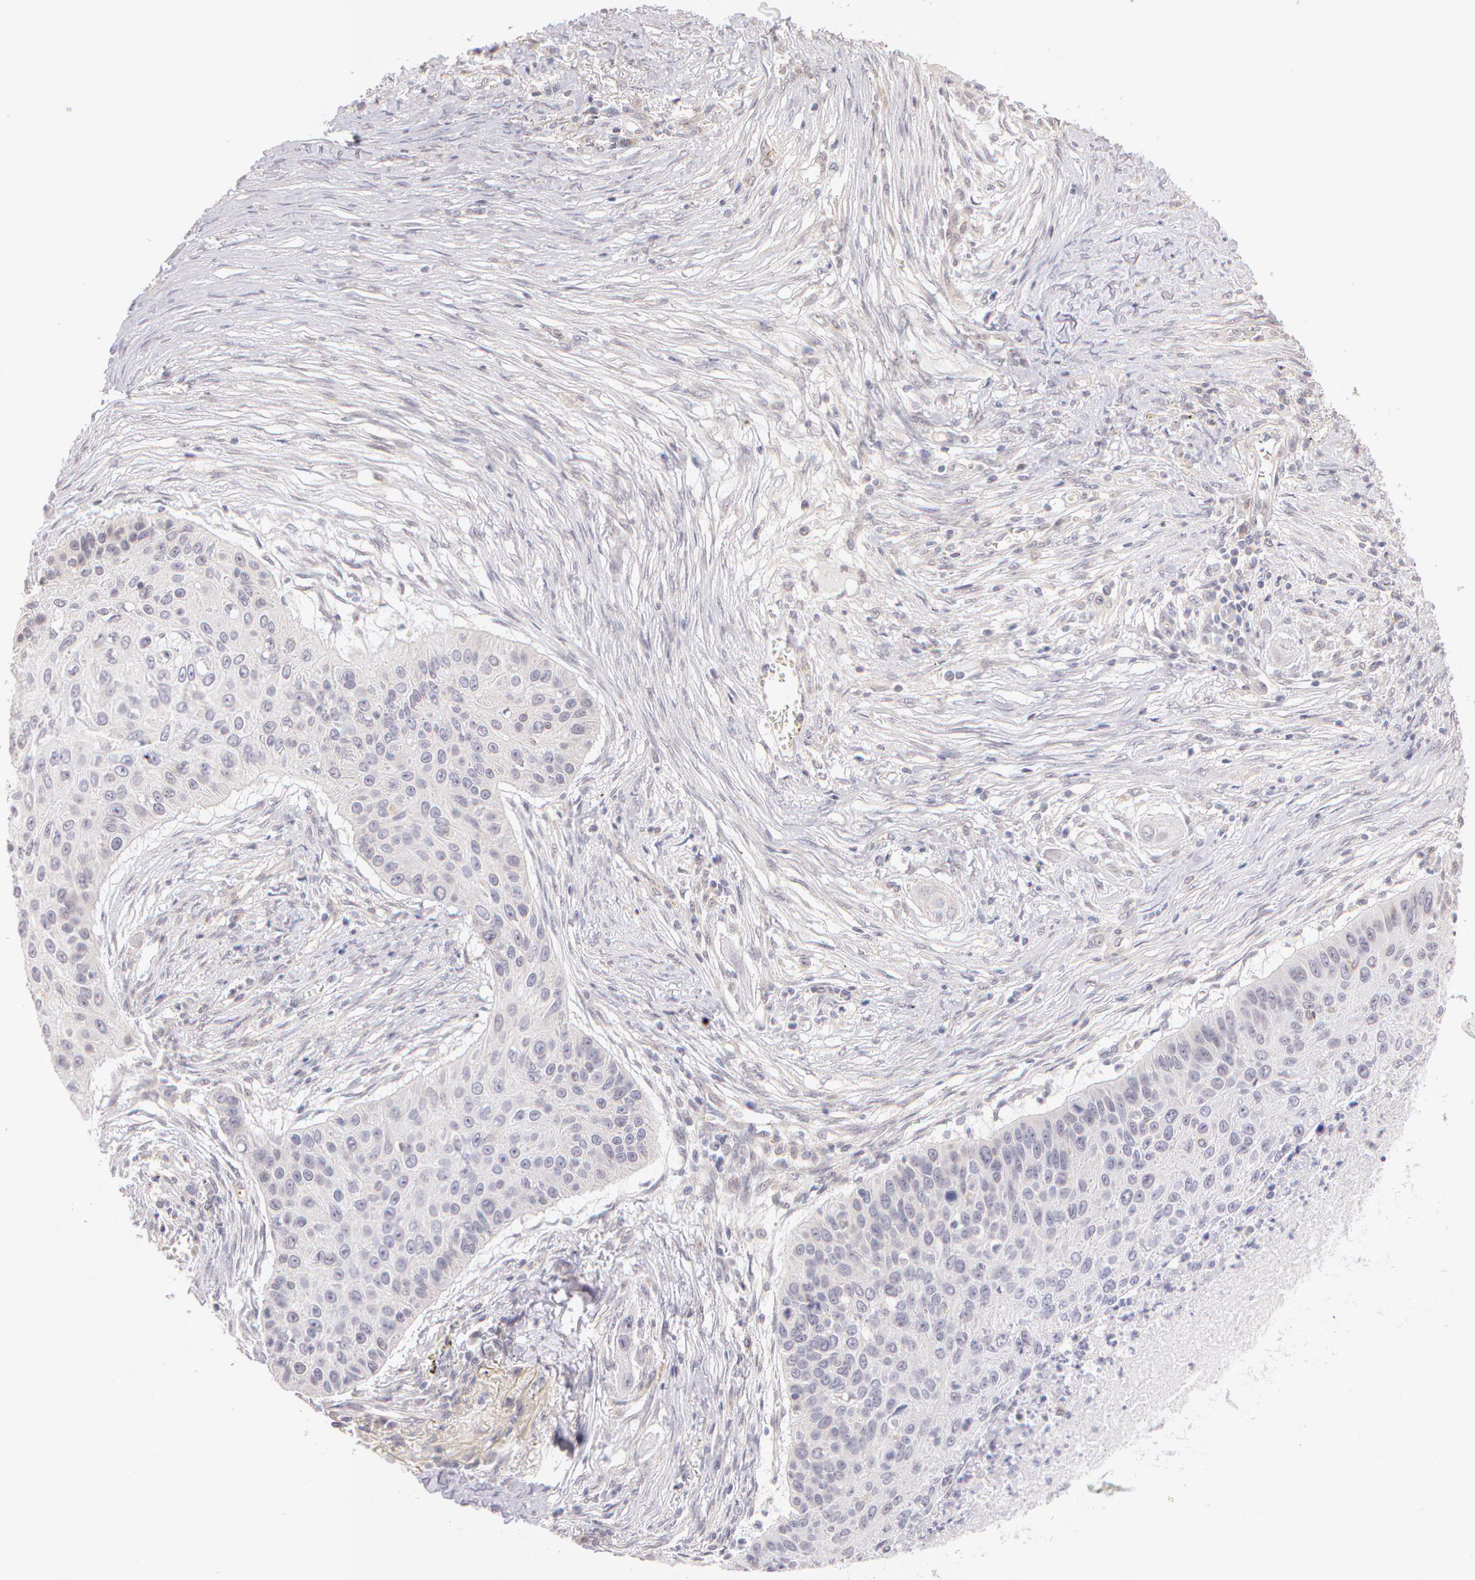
{"staining": {"intensity": "negative", "quantity": "none", "location": "none"}, "tissue": "lung cancer", "cell_type": "Tumor cells", "image_type": "cancer", "snomed": [{"axis": "morphology", "description": "Squamous cell carcinoma, NOS"}, {"axis": "topography", "description": "Lung"}], "caption": "Immunohistochemical staining of human lung squamous cell carcinoma displays no significant positivity in tumor cells.", "gene": "ZNF597", "patient": {"sex": "male", "age": 71}}